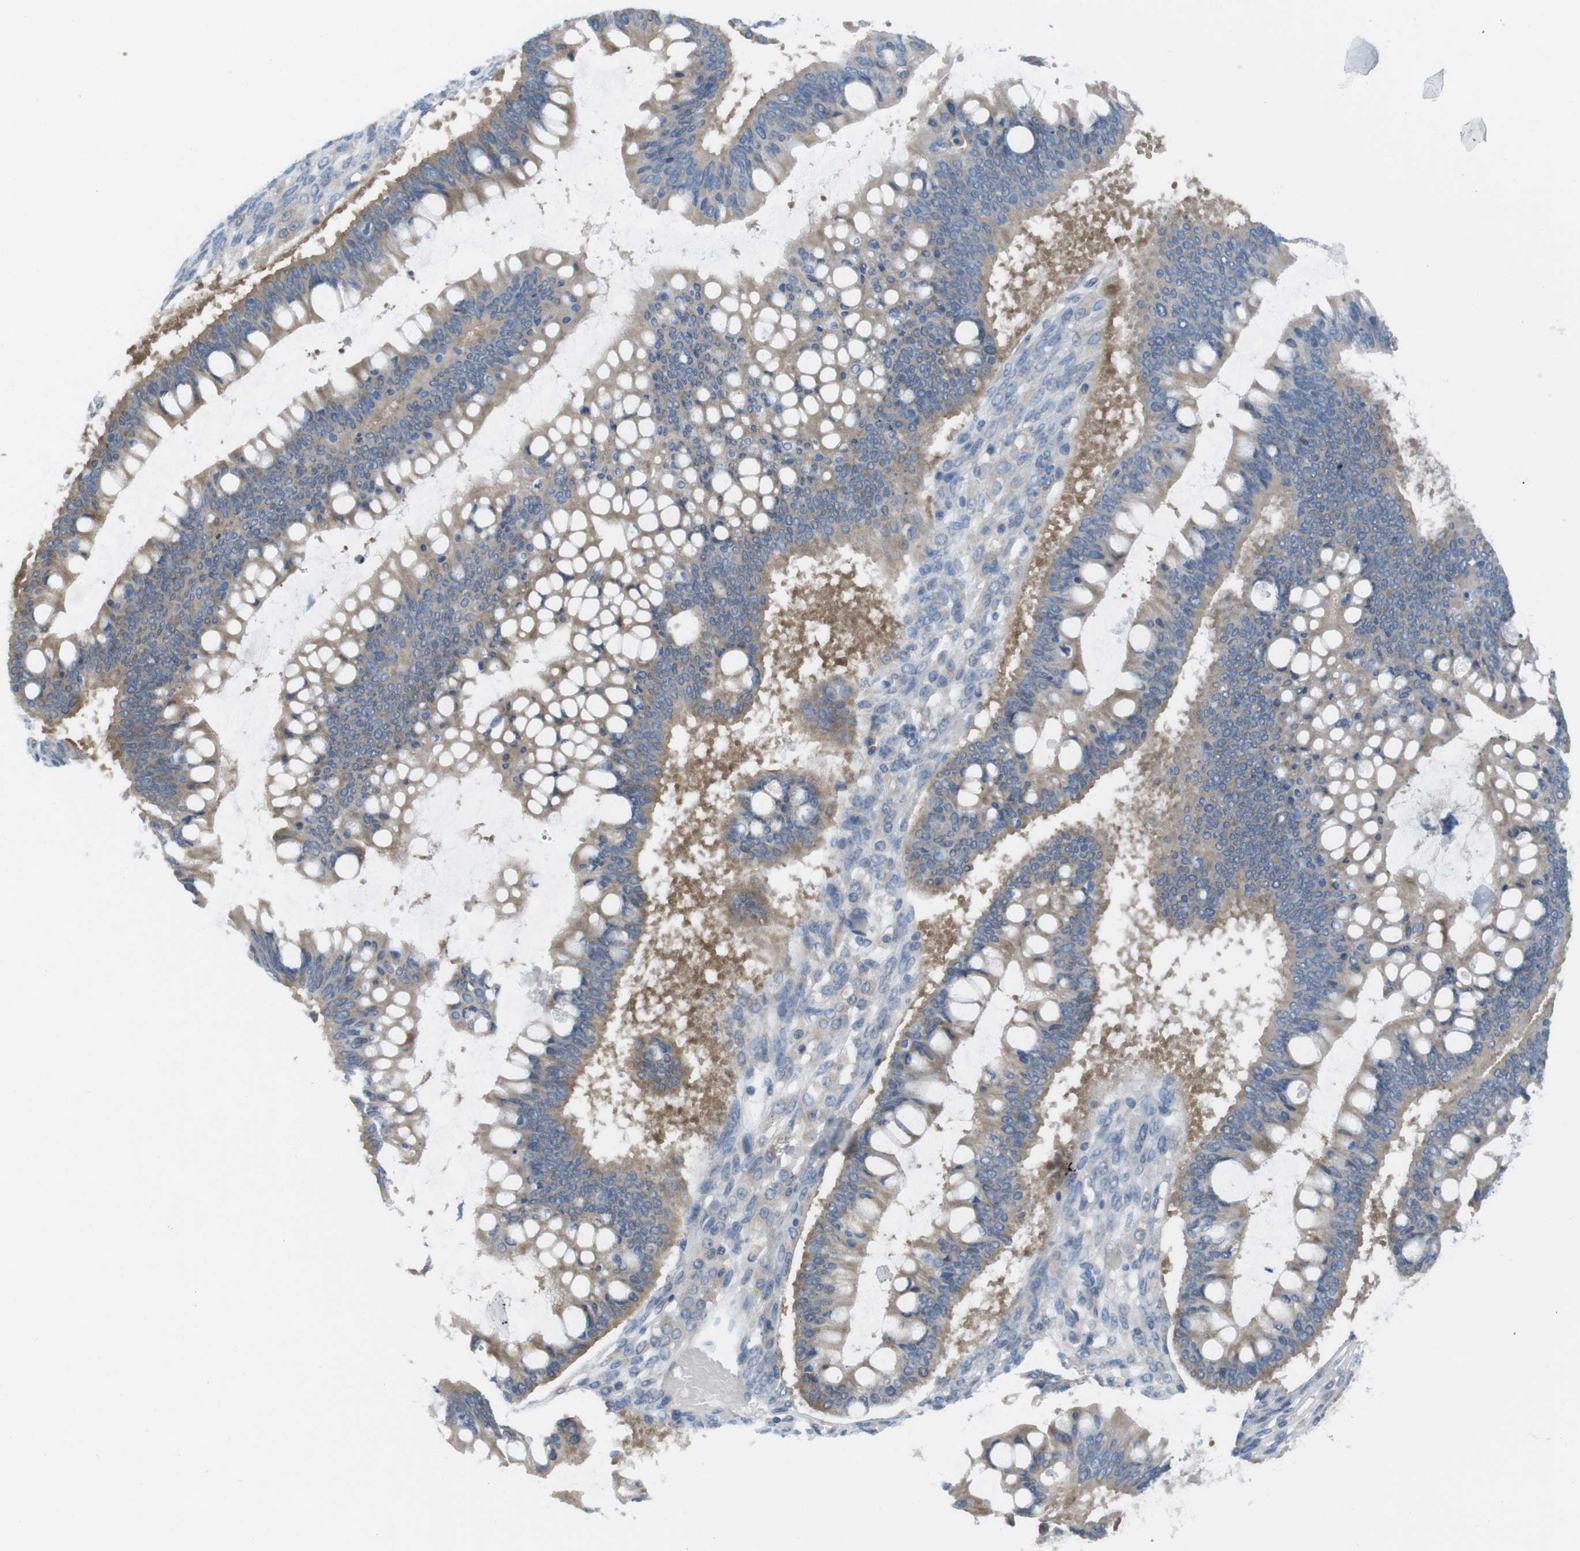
{"staining": {"intensity": "moderate", "quantity": ">75%", "location": "cytoplasmic/membranous"}, "tissue": "ovarian cancer", "cell_type": "Tumor cells", "image_type": "cancer", "snomed": [{"axis": "morphology", "description": "Cystadenocarcinoma, mucinous, NOS"}, {"axis": "topography", "description": "Ovary"}], "caption": "A brown stain highlights moderate cytoplasmic/membranous staining of a protein in human mucinous cystadenocarcinoma (ovarian) tumor cells.", "gene": "MTHFD1", "patient": {"sex": "female", "age": 73}}